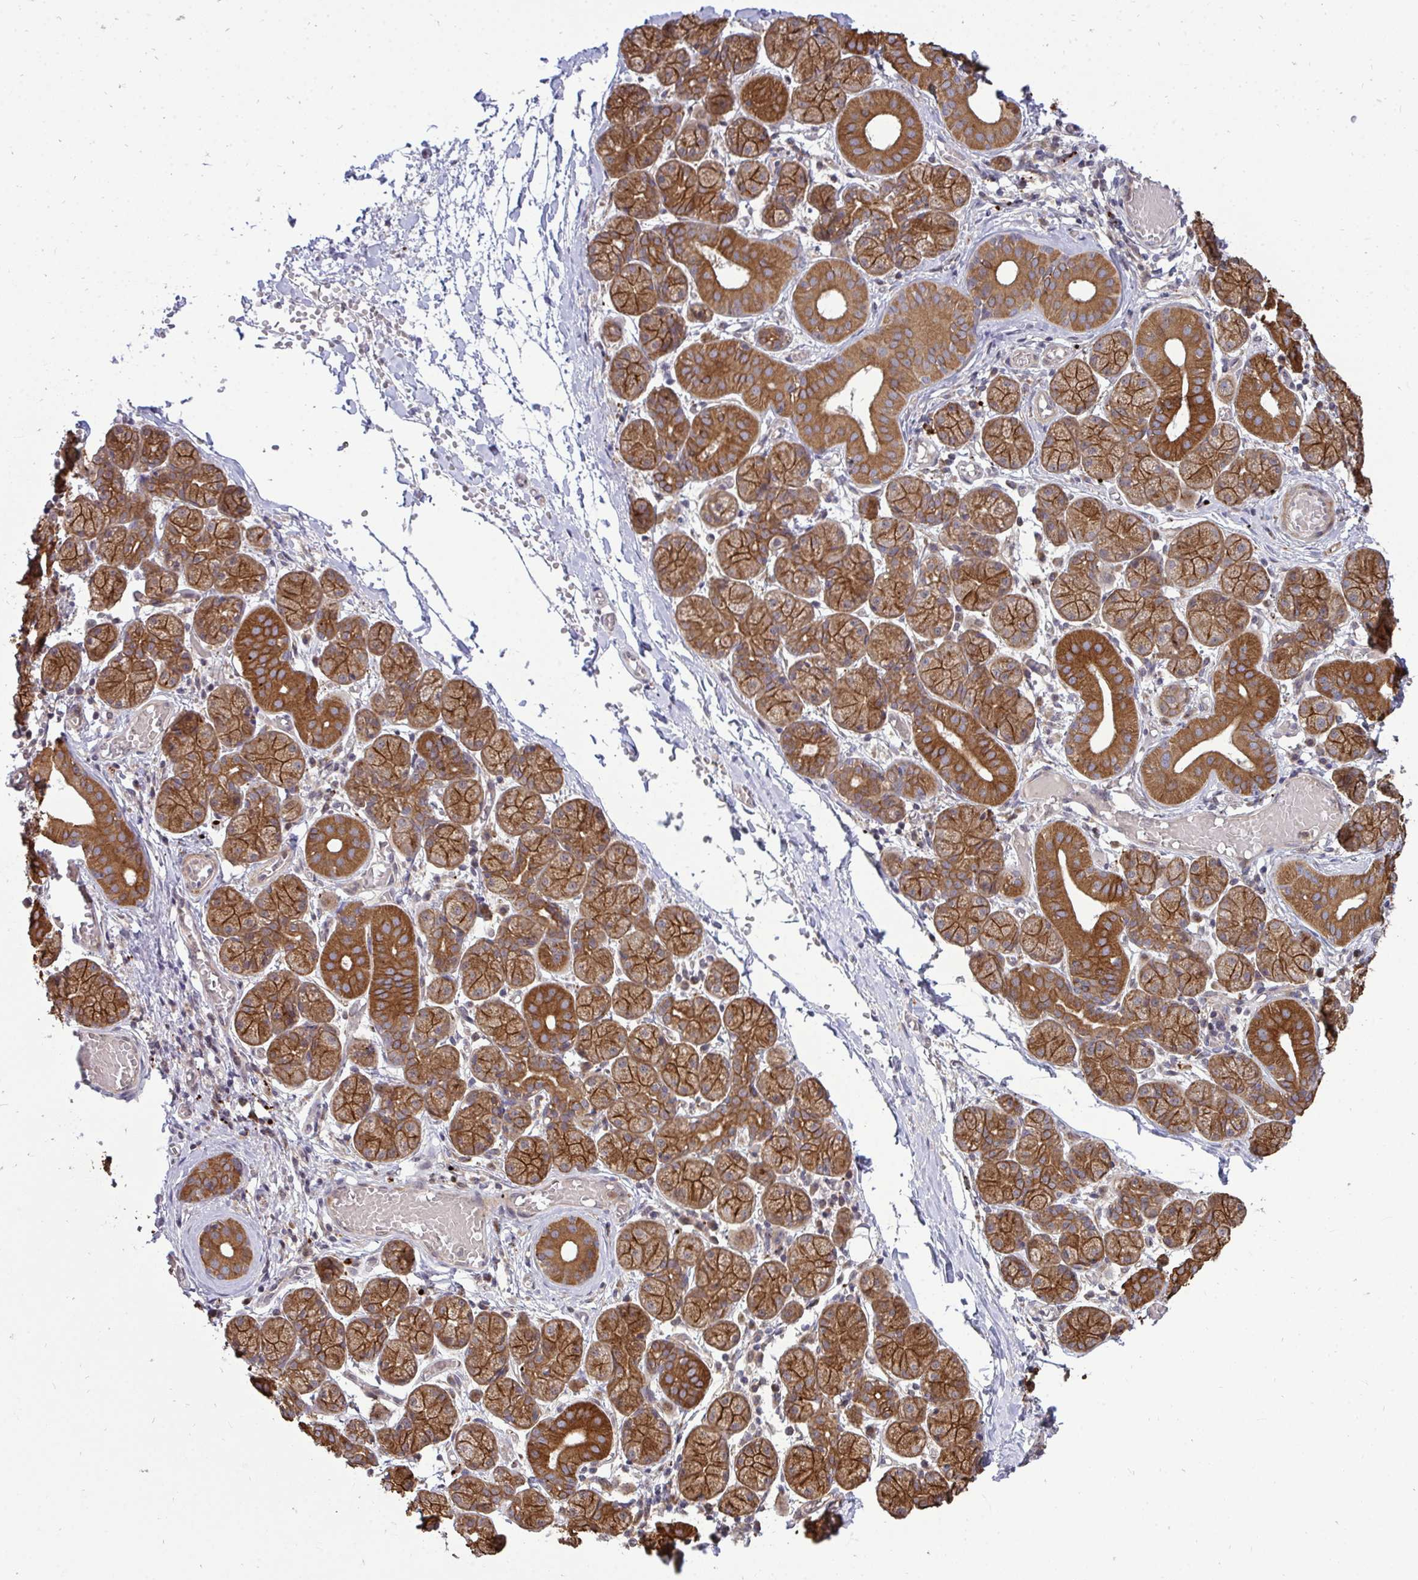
{"staining": {"intensity": "strong", "quantity": ">75%", "location": "cytoplasmic/membranous"}, "tissue": "salivary gland", "cell_type": "Glandular cells", "image_type": "normal", "snomed": [{"axis": "morphology", "description": "Normal tissue, NOS"}, {"axis": "topography", "description": "Salivary gland"}], "caption": "Strong cytoplasmic/membranous expression is present in approximately >75% of glandular cells in benign salivary gland.", "gene": "TRIM44", "patient": {"sex": "female", "age": 24}}